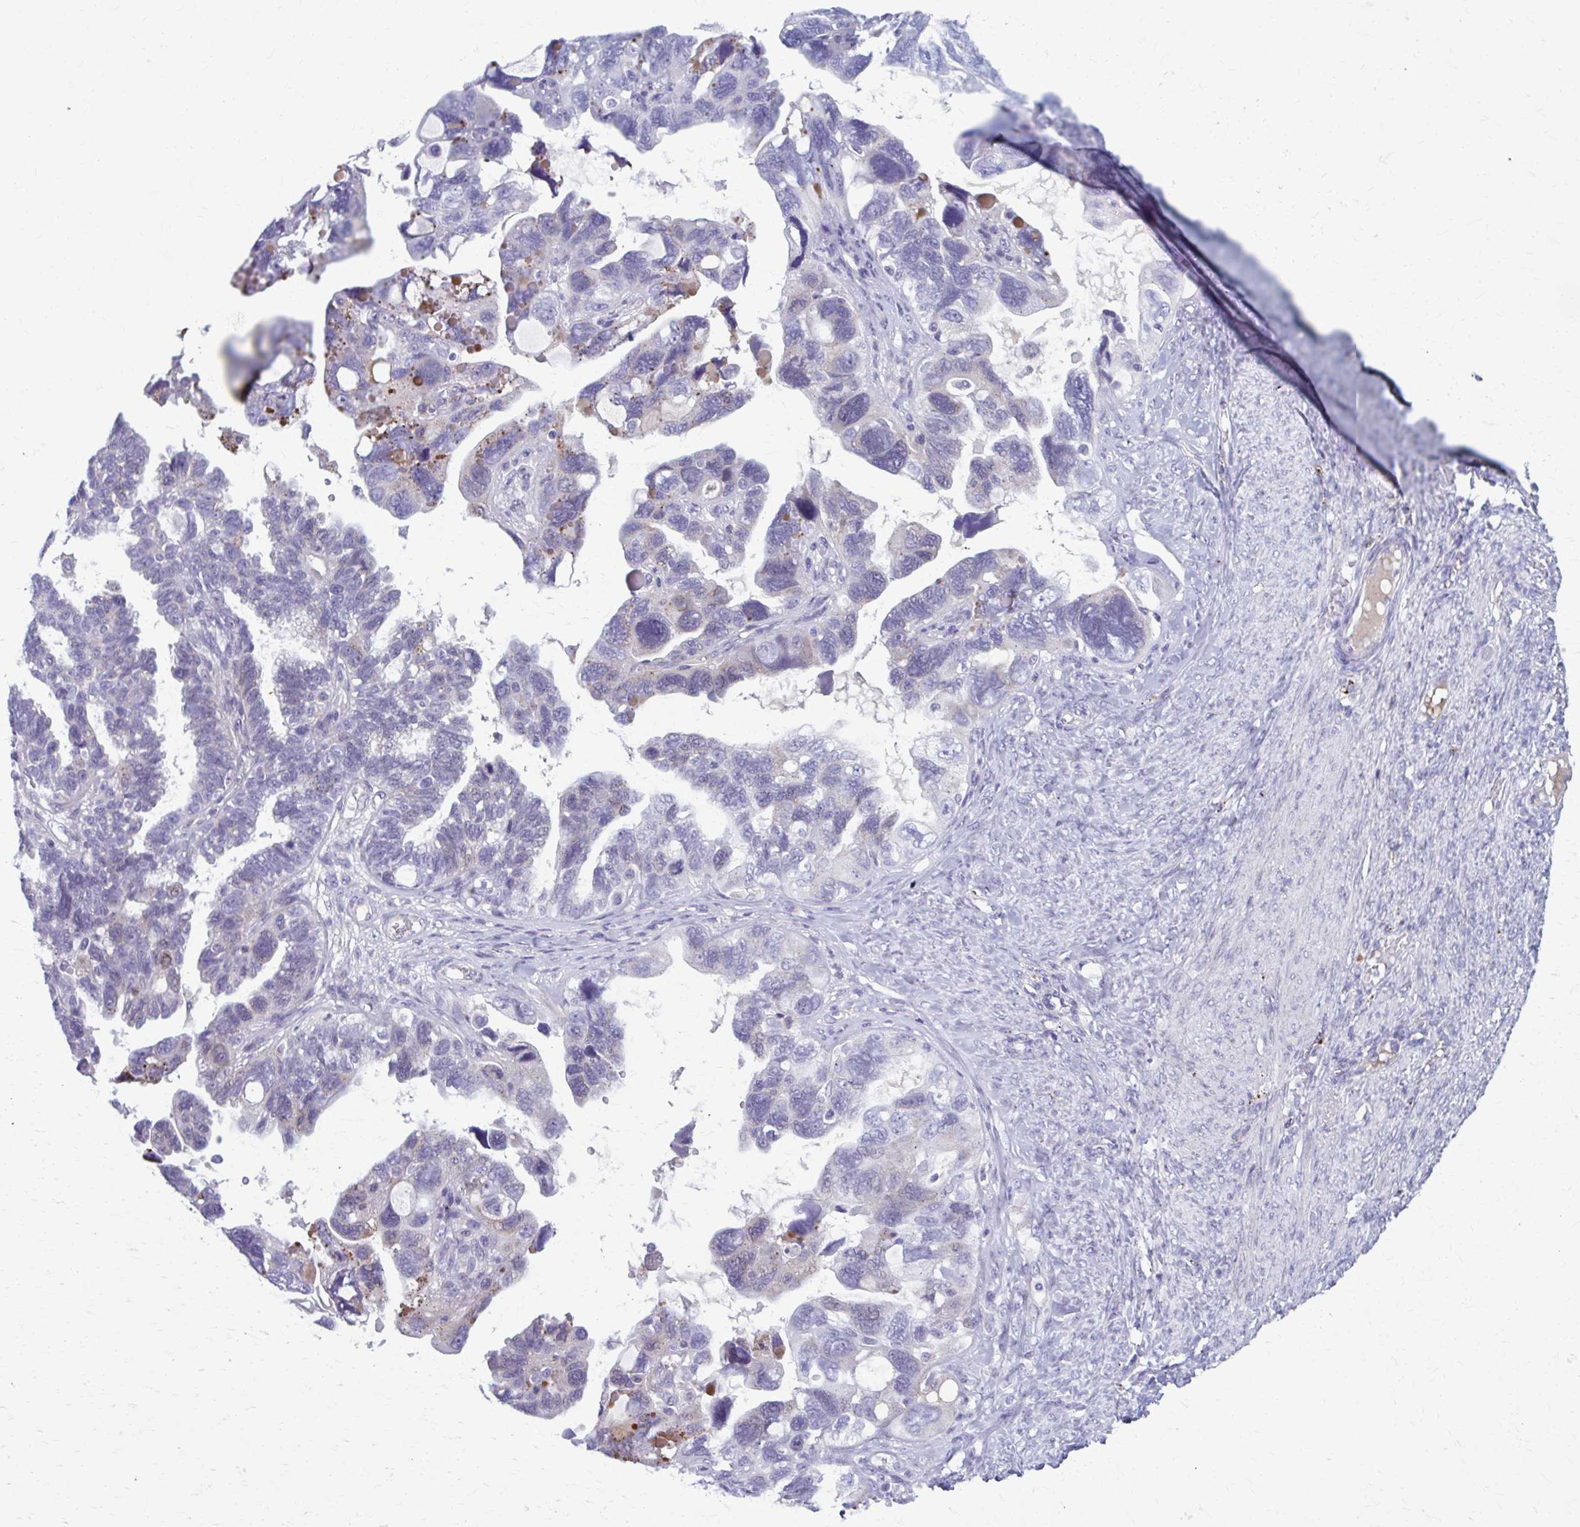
{"staining": {"intensity": "negative", "quantity": "none", "location": "none"}, "tissue": "ovarian cancer", "cell_type": "Tumor cells", "image_type": "cancer", "snomed": [{"axis": "morphology", "description": "Cystadenocarcinoma, serous, NOS"}, {"axis": "topography", "description": "Ovary"}], "caption": "Immunohistochemical staining of ovarian cancer (serous cystadenocarcinoma) reveals no significant expression in tumor cells.", "gene": "C12orf71", "patient": {"sex": "female", "age": 60}}